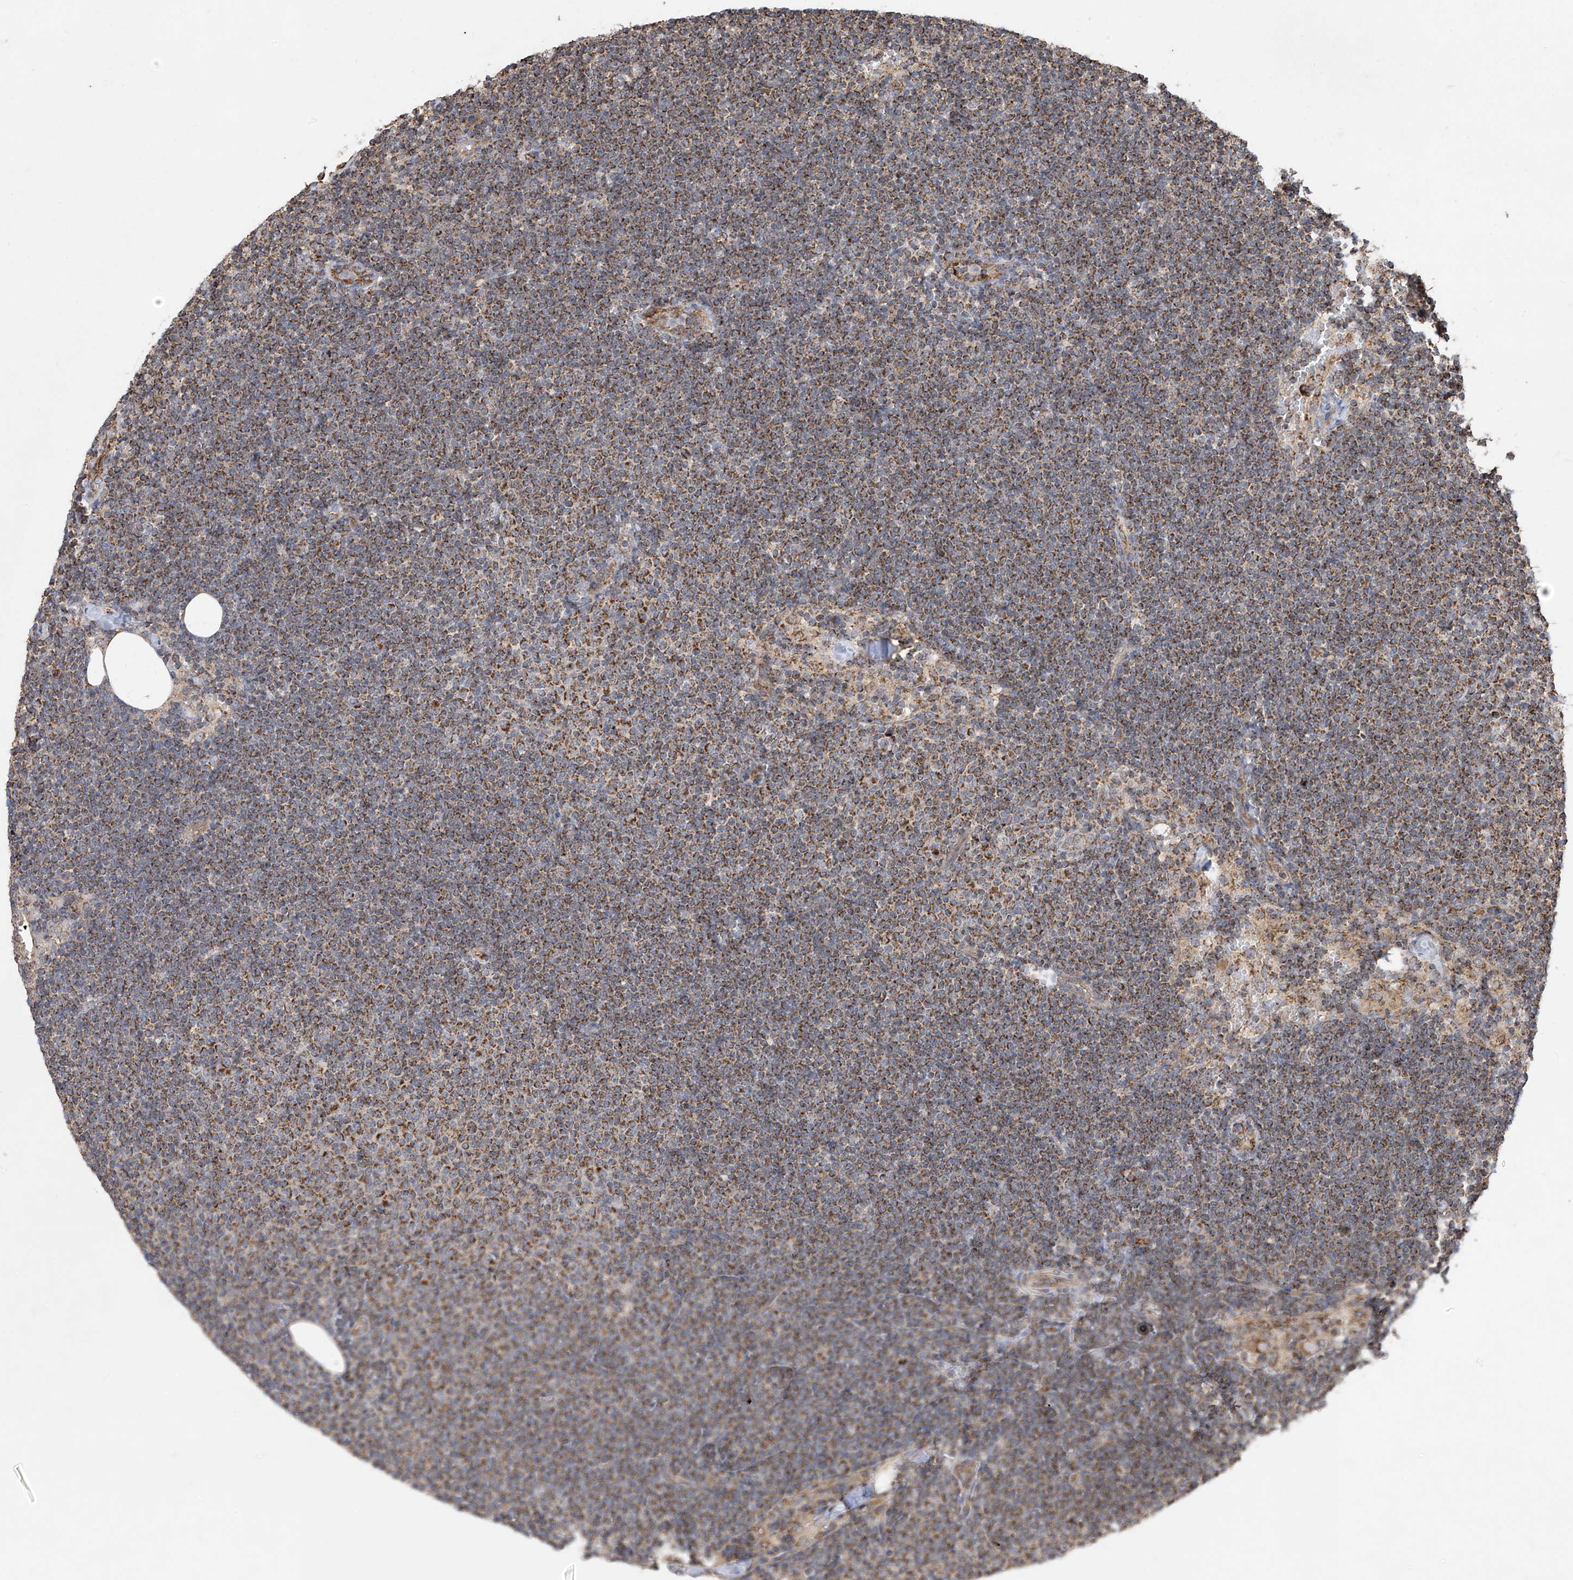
{"staining": {"intensity": "moderate", "quantity": ">75%", "location": "cytoplasmic/membranous"}, "tissue": "lymphoma", "cell_type": "Tumor cells", "image_type": "cancer", "snomed": [{"axis": "morphology", "description": "Malignant lymphoma, non-Hodgkin's type, Low grade"}, {"axis": "topography", "description": "Lymph node"}], "caption": "Human lymphoma stained for a protein (brown) displays moderate cytoplasmic/membranous positive expression in approximately >75% of tumor cells.", "gene": "UQCC1", "patient": {"sex": "female", "age": 53}}